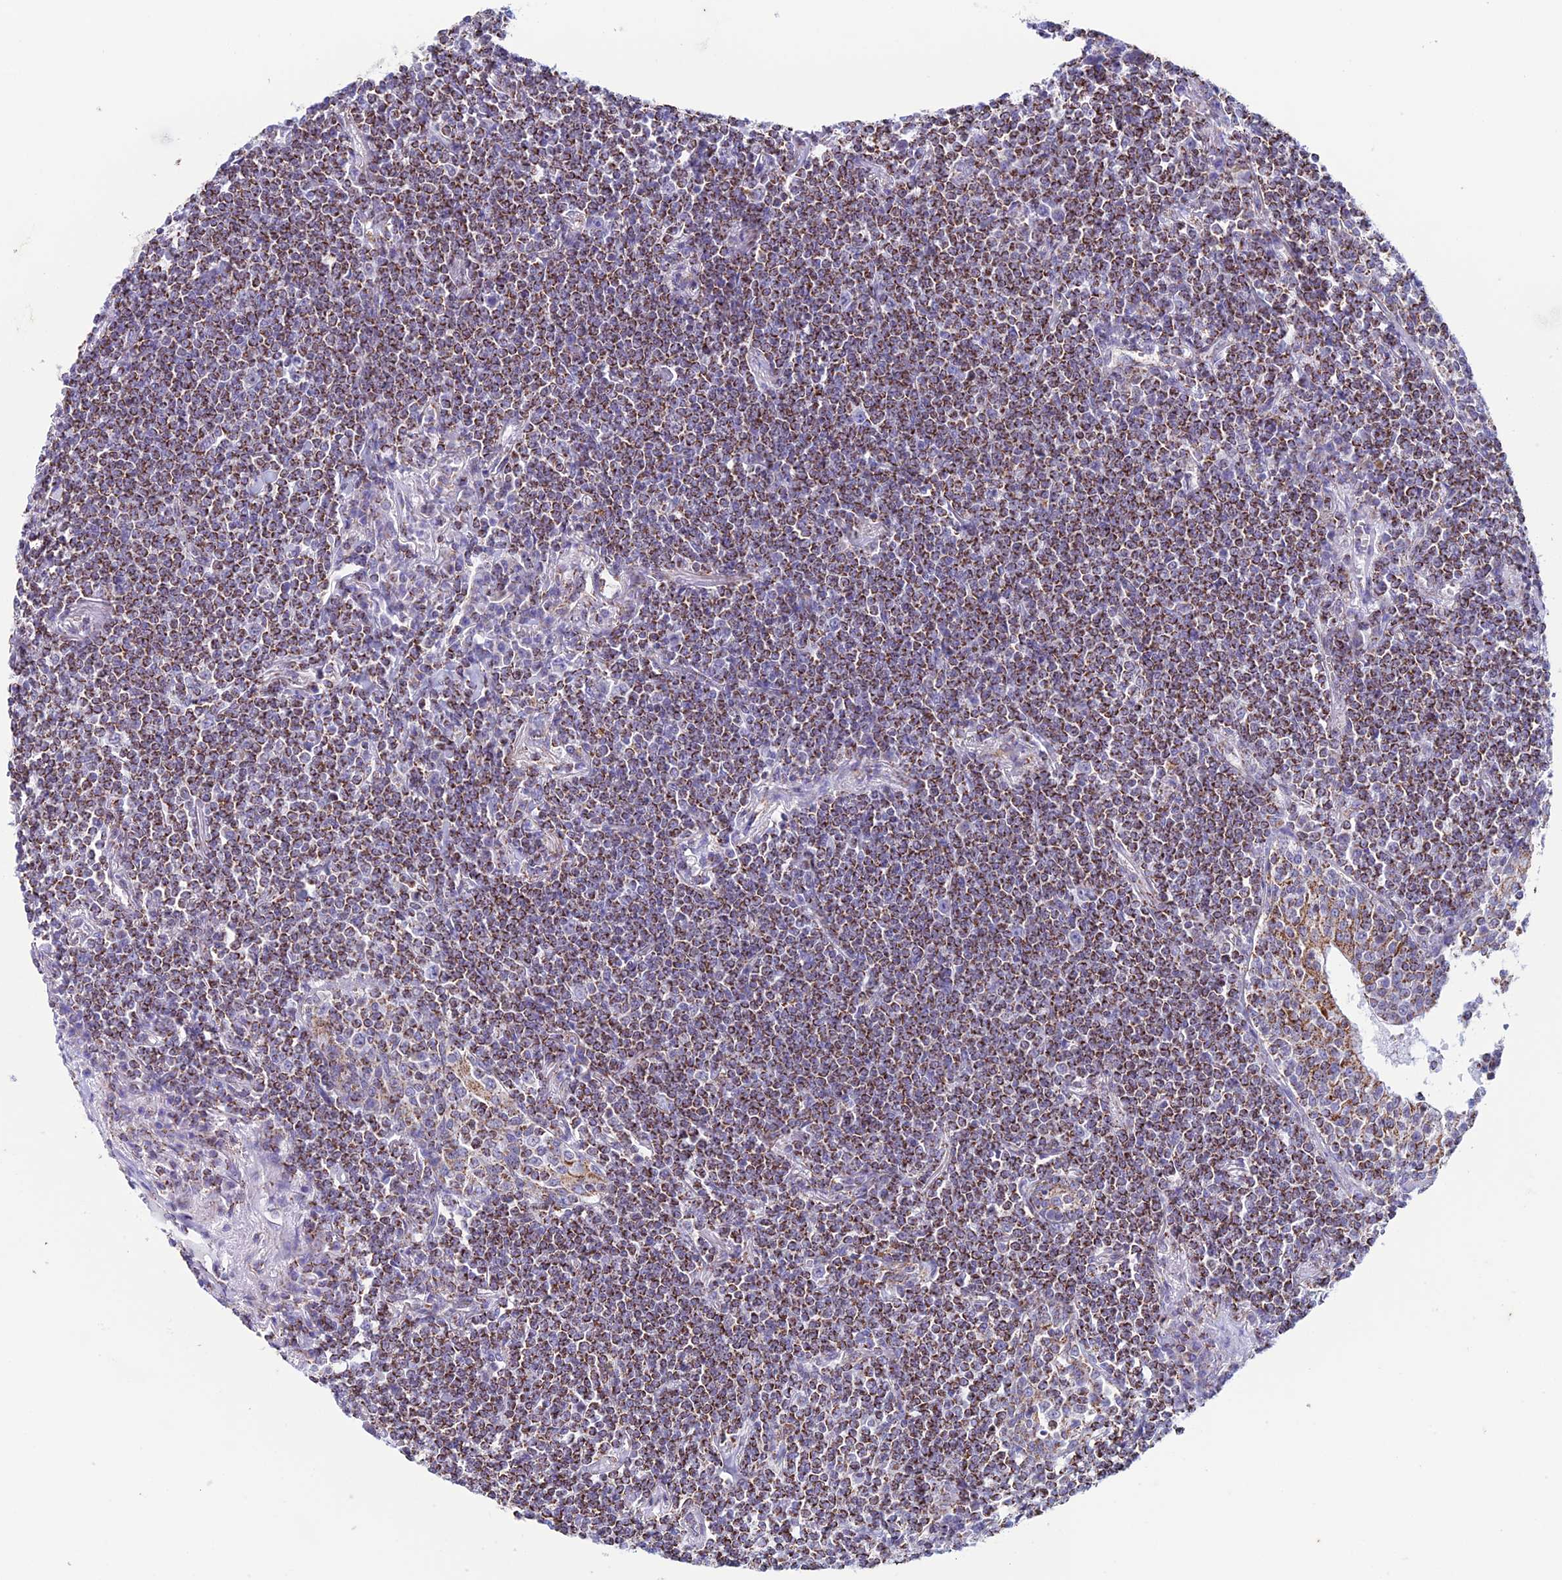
{"staining": {"intensity": "moderate", "quantity": ">75%", "location": "cytoplasmic/membranous"}, "tissue": "lymphoma", "cell_type": "Tumor cells", "image_type": "cancer", "snomed": [{"axis": "morphology", "description": "Malignant lymphoma, non-Hodgkin's type, Low grade"}, {"axis": "topography", "description": "Lung"}], "caption": "Malignant lymphoma, non-Hodgkin's type (low-grade) tissue exhibits moderate cytoplasmic/membranous positivity in about >75% of tumor cells, visualized by immunohistochemistry.", "gene": "ZNG1B", "patient": {"sex": "female", "age": 71}}